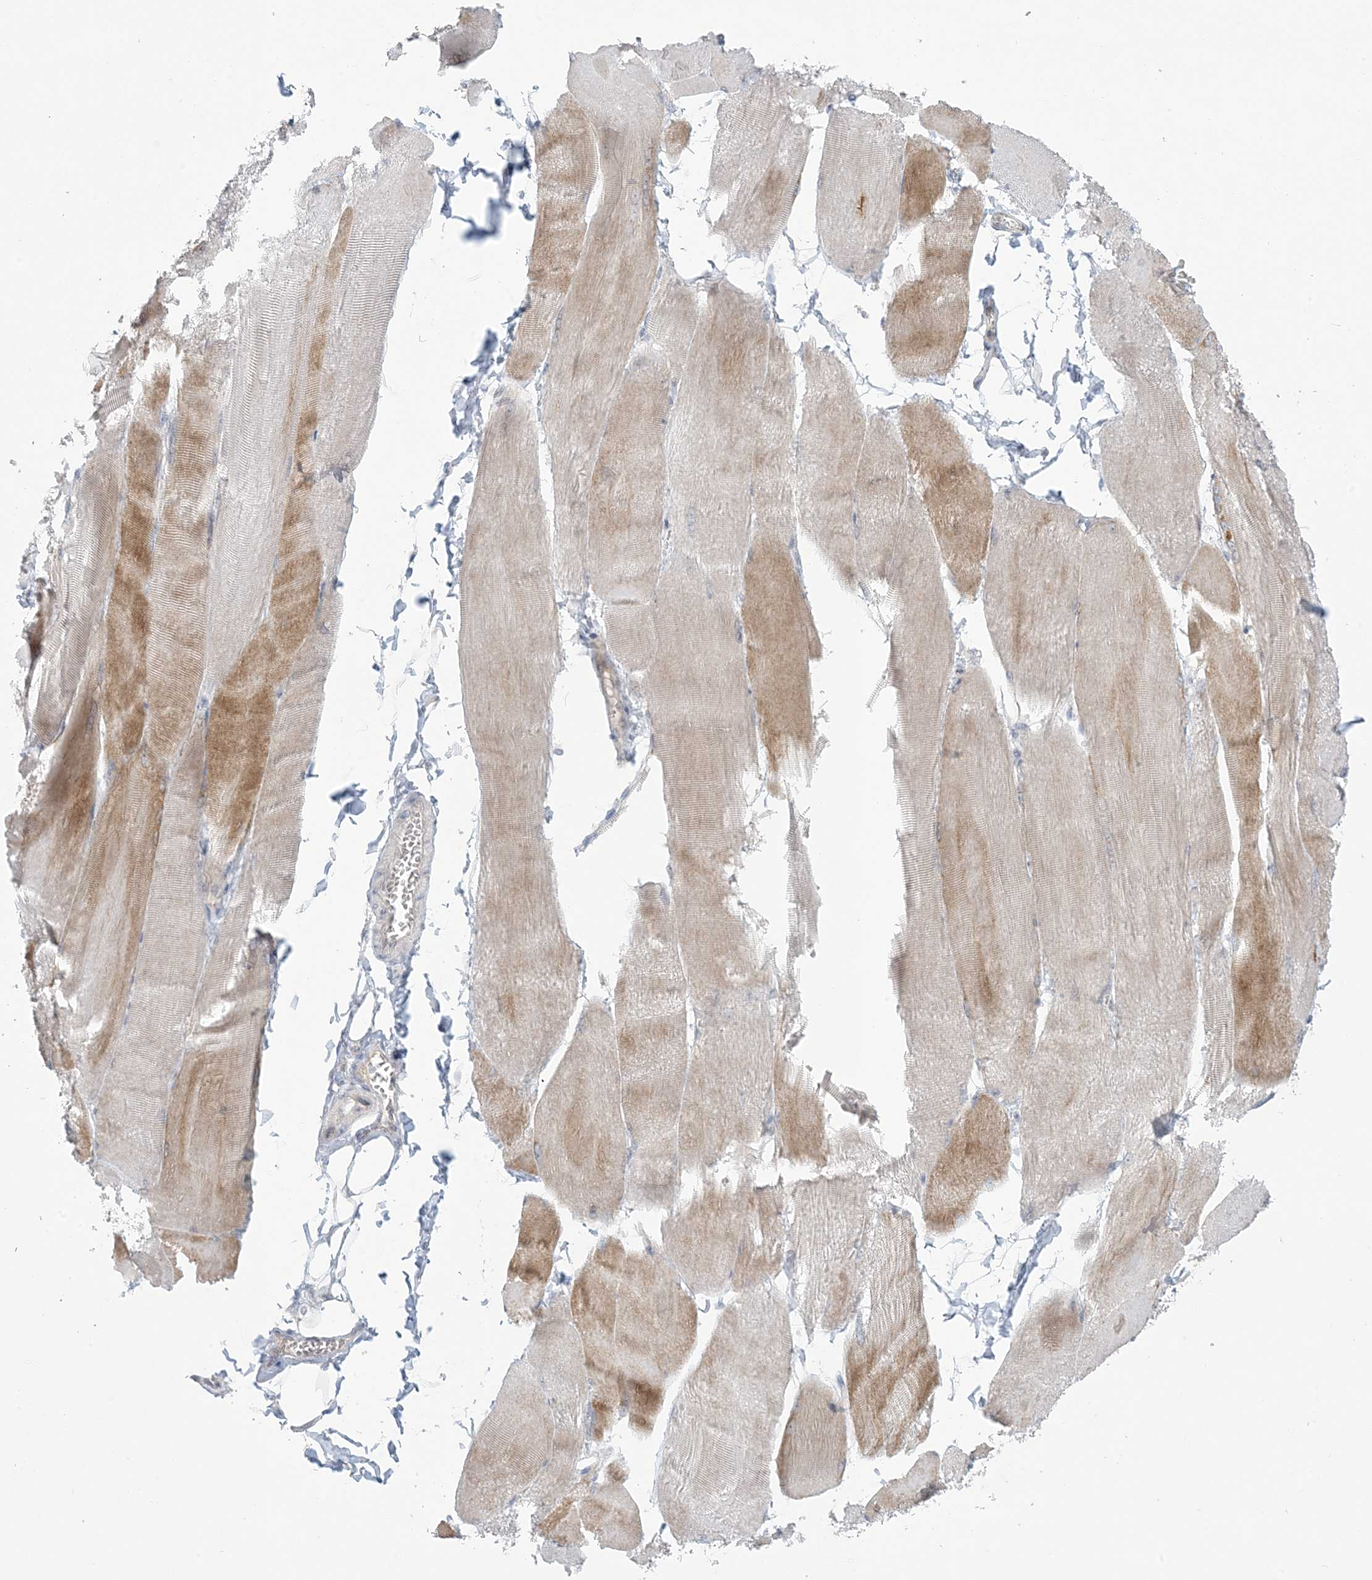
{"staining": {"intensity": "moderate", "quantity": "<25%", "location": "cytoplasmic/membranous"}, "tissue": "skeletal muscle", "cell_type": "Myocytes", "image_type": "normal", "snomed": [{"axis": "morphology", "description": "Normal tissue, NOS"}, {"axis": "morphology", "description": "Basal cell carcinoma"}, {"axis": "topography", "description": "Skeletal muscle"}], "caption": "Normal skeletal muscle exhibits moderate cytoplasmic/membranous positivity in approximately <25% of myocytes, visualized by immunohistochemistry.", "gene": "NRBP2", "patient": {"sex": "female", "age": 64}}